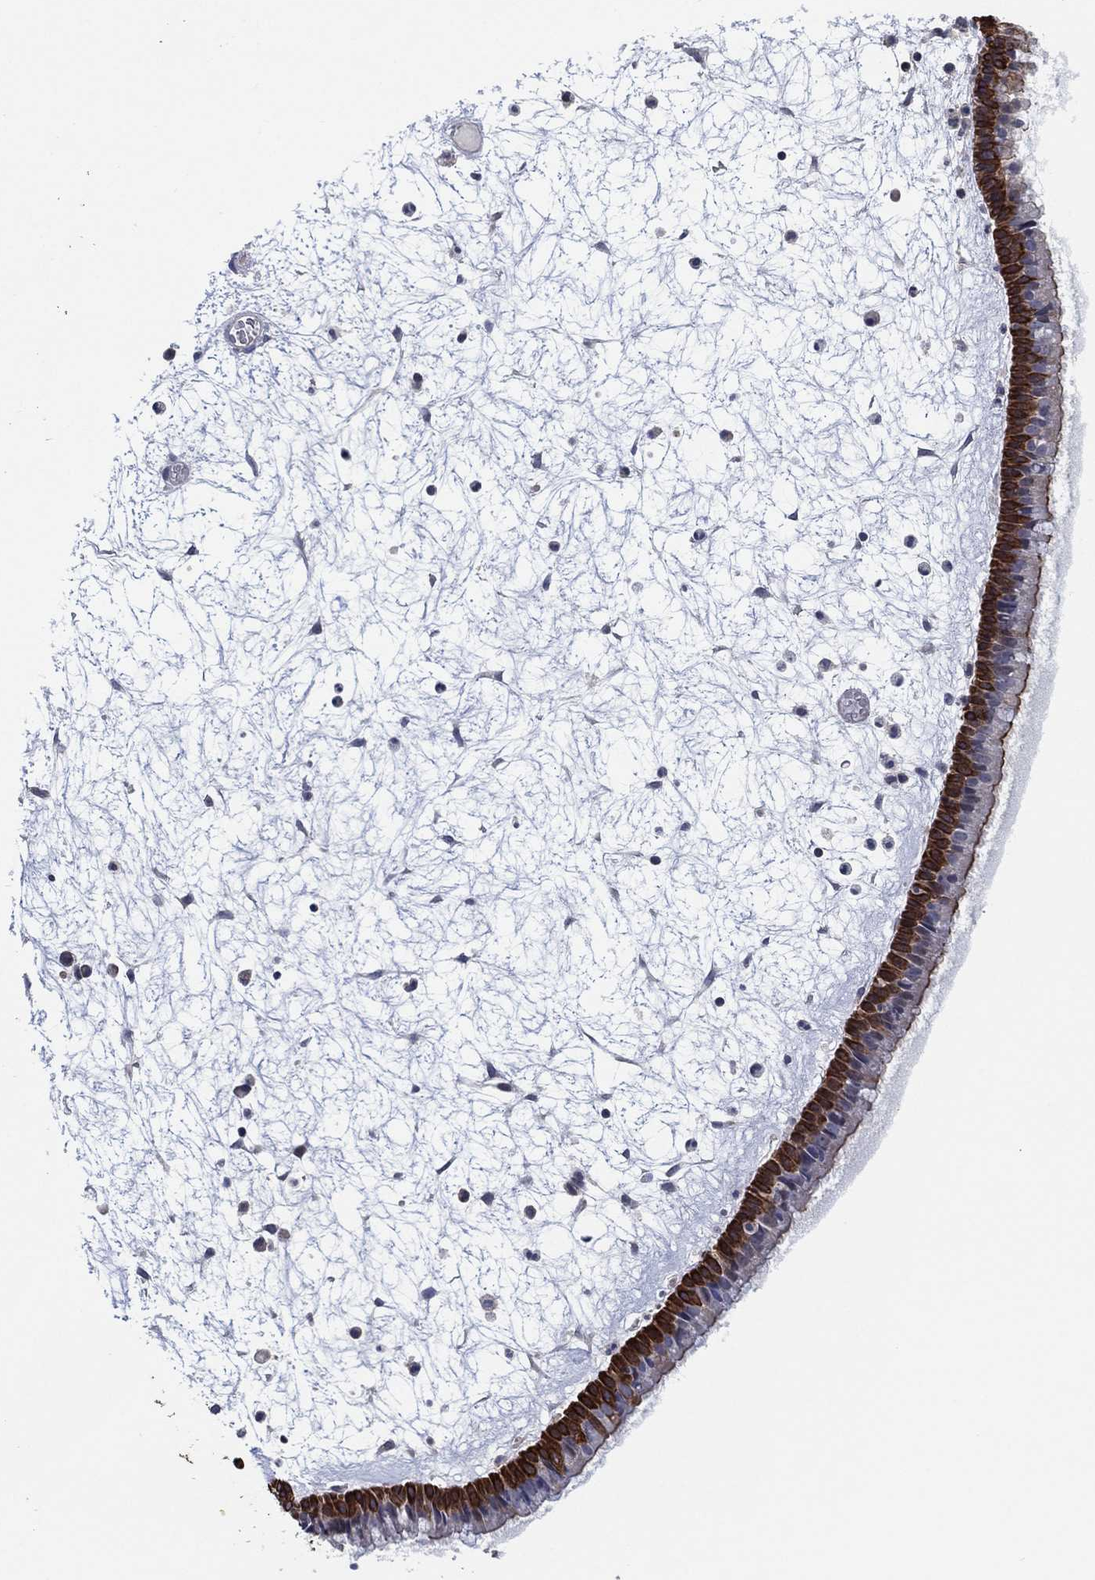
{"staining": {"intensity": "strong", "quantity": "25%-75%", "location": "cytoplasmic/membranous,nuclear"}, "tissue": "nasopharynx", "cell_type": "Respiratory epithelial cells", "image_type": "normal", "snomed": [{"axis": "morphology", "description": "Normal tissue, NOS"}, {"axis": "topography", "description": "Nasopharynx"}], "caption": "Brown immunohistochemical staining in benign nasopharynx displays strong cytoplasmic/membranous,nuclear expression in approximately 25%-75% of respiratory epithelial cells.", "gene": "TMCO1", "patient": {"sex": "male", "age": 58}}